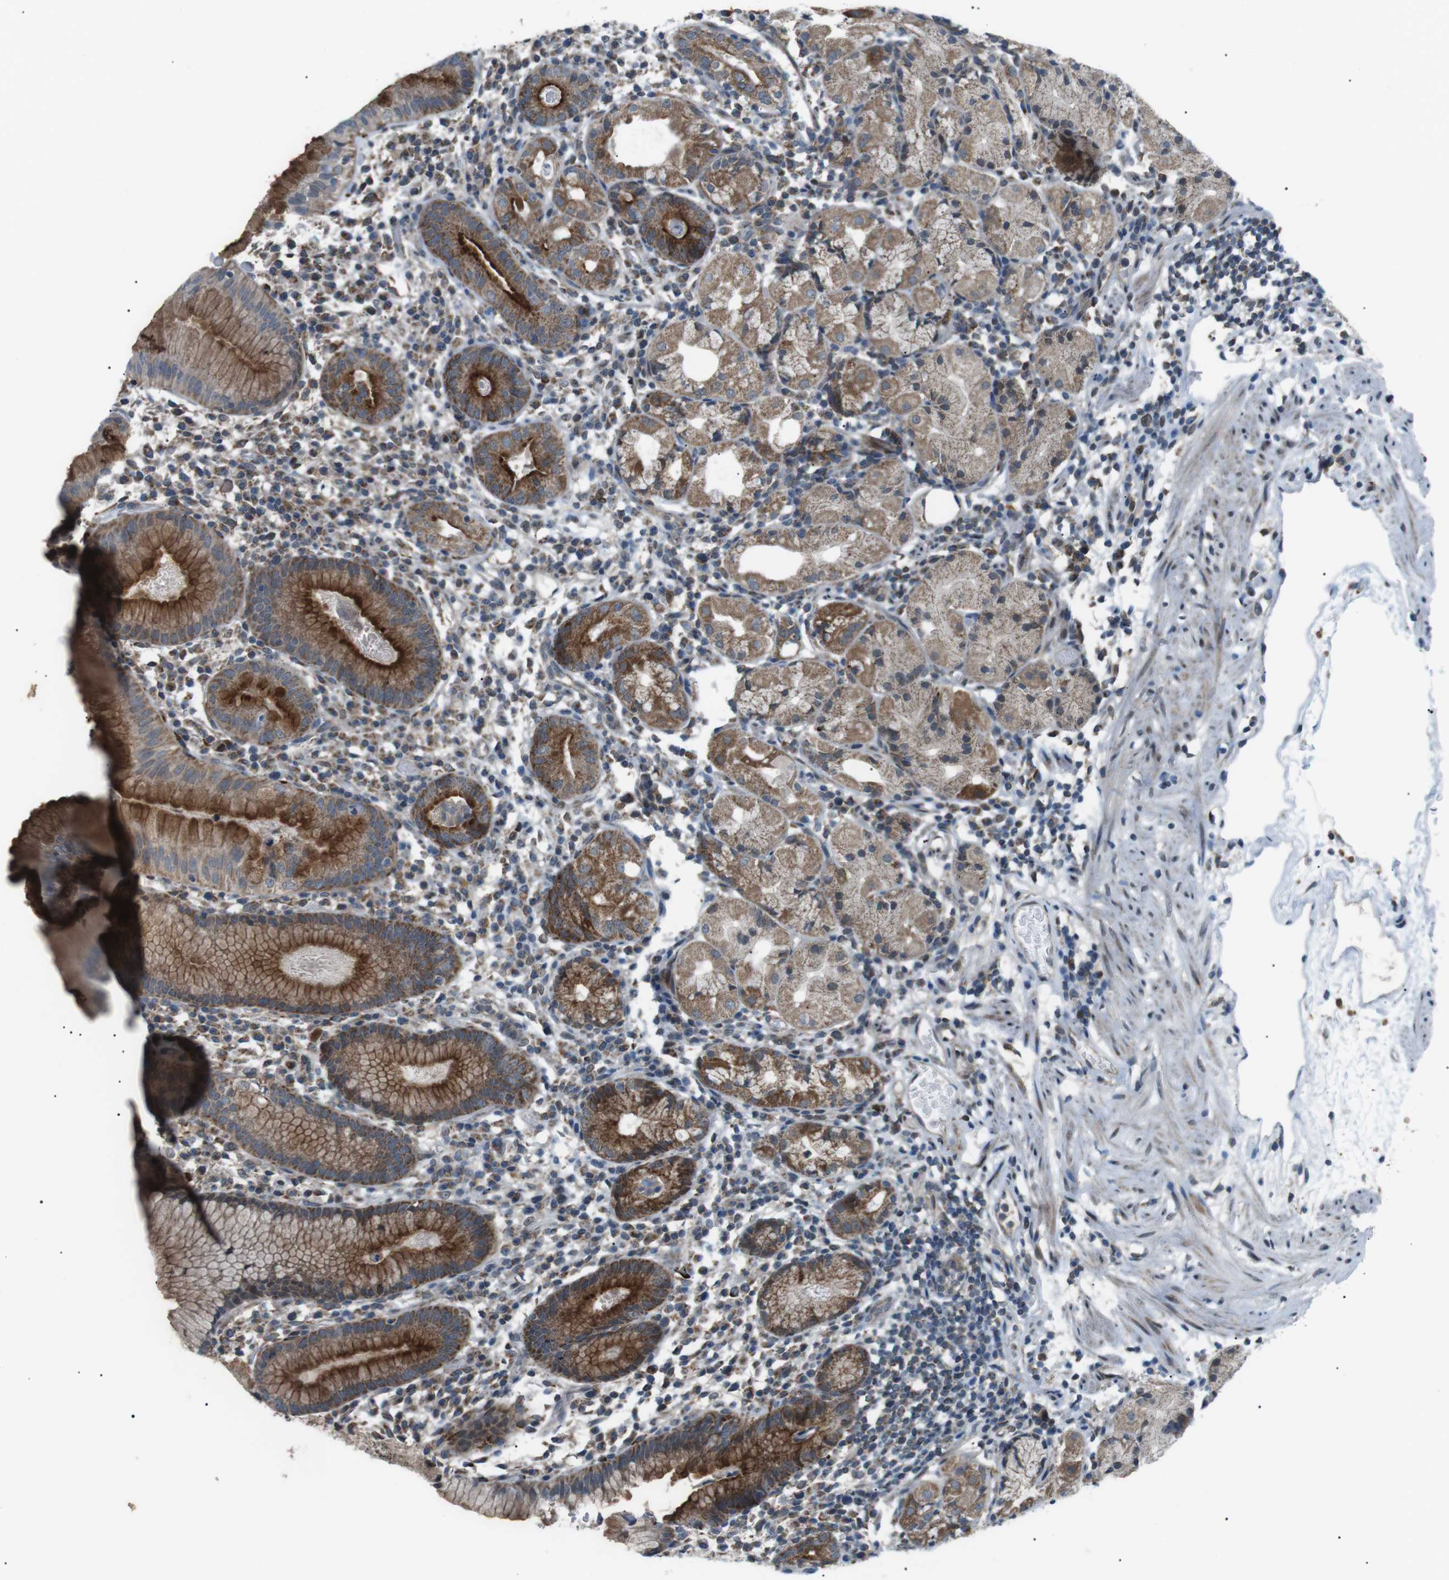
{"staining": {"intensity": "moderate", "quantity": ">75%", "location": "cytoplasmic/membranous"}, "tissue": "stomach", "cell_type": "Glandular cells", "image_type": "normal", "snomed": [{"axis": "morphology", "description": "Normal tissue, NOS"}, {"axis": "topography", "description": "Stomach"}, {"axis": "topography", "description": "Stomach, lower"}], "caption": "Immunohistochemistry staining of unremarkable stomach, which displays medium levels of moderate cytoplasmic/membranous staining in about >75% of glandular cells indicating moderate cytoplasmic/membranous protein positivity. The staining was performed using DAB (3,3'-diaminobenzidine) (brown) for protein detection and nuclei were counterstained in hematoxylin (blue).", "gene": "ARID5B", "patient": {"sex": "female", "age": 75}}